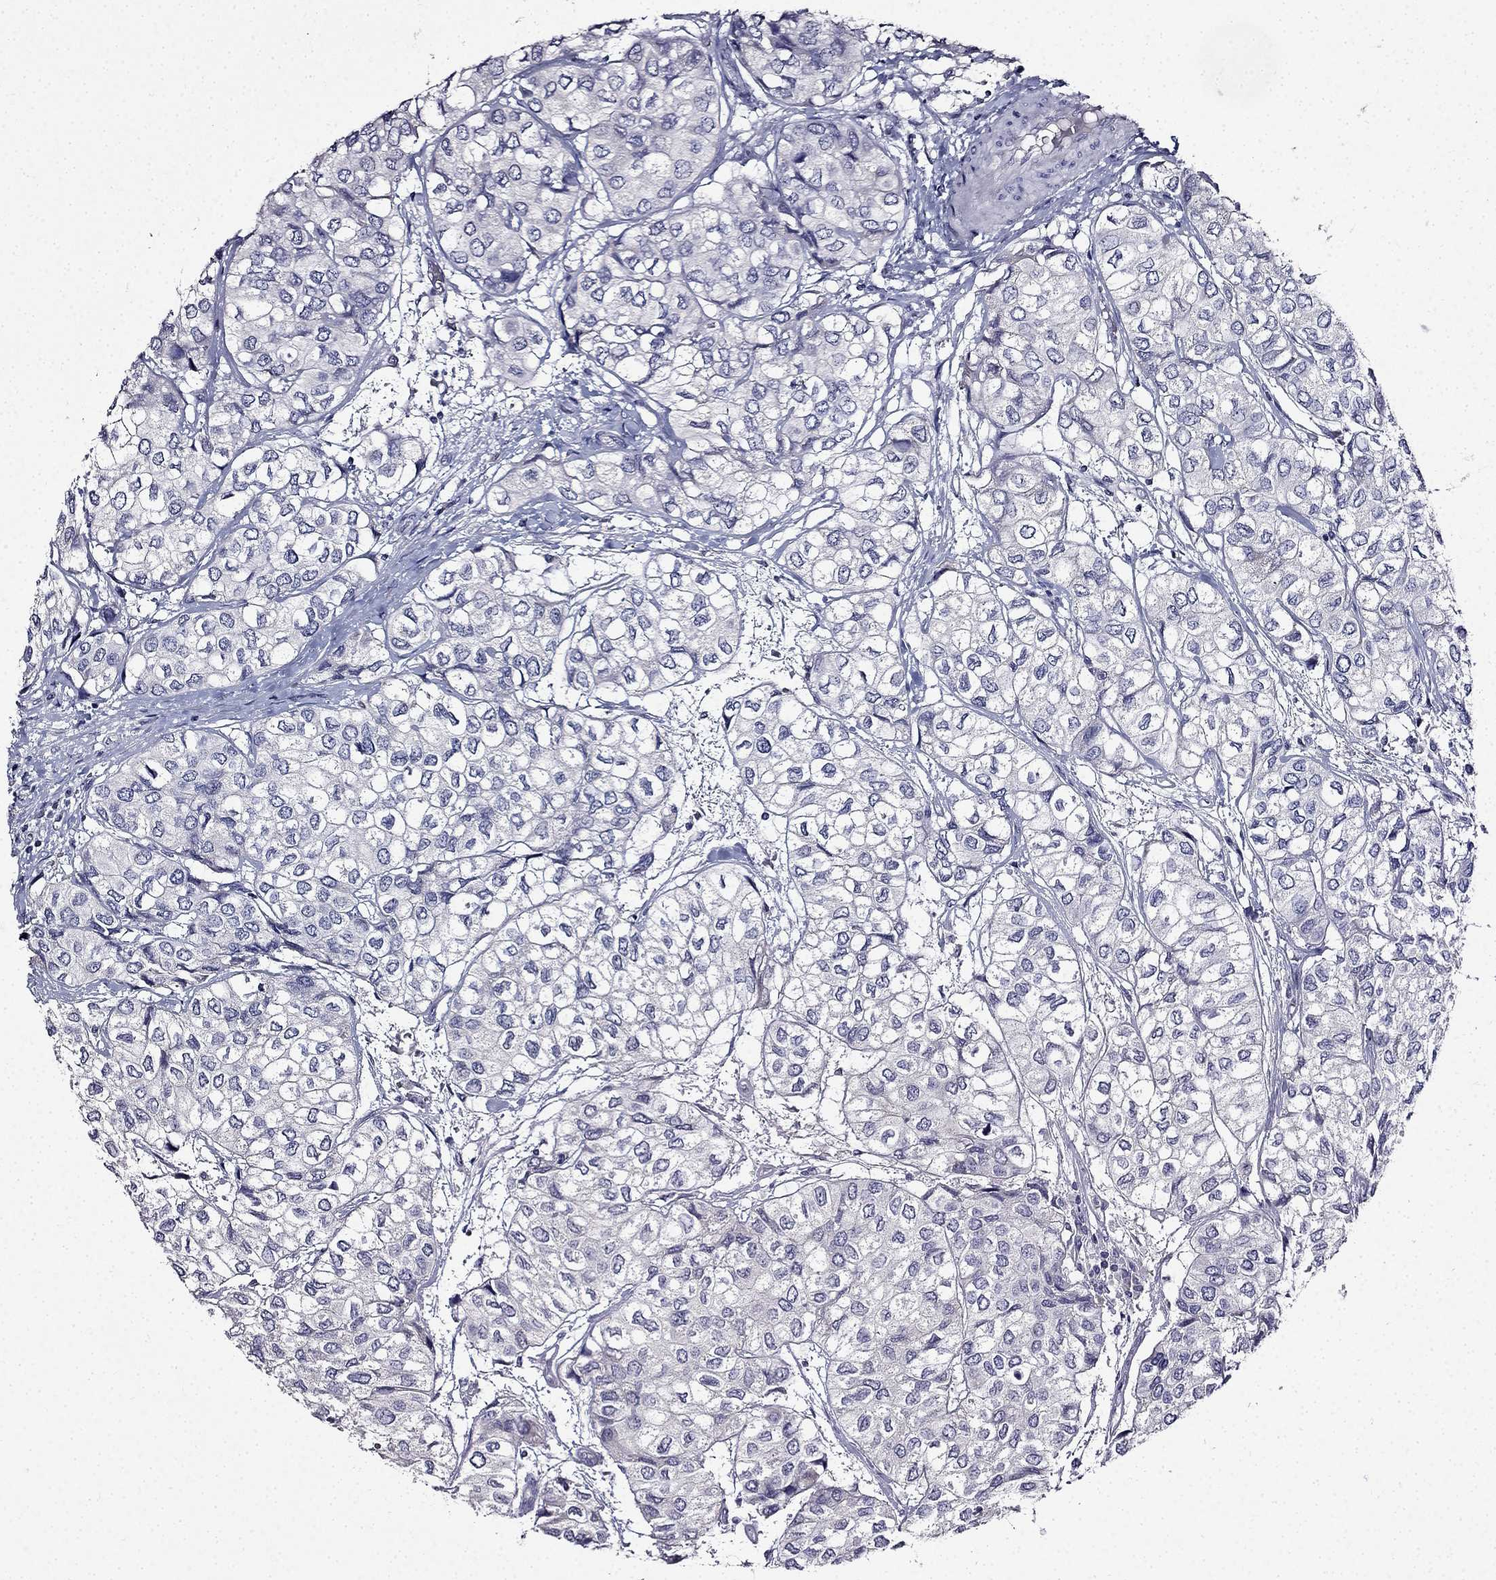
{"staining": {"intensity": "negative", "quantity": "none", "location": "none"}, "tissue": "urothelial cancer", "cell_type": "Tumor cells", "image_type": "cancer", "snomed": [{"axis": "morphology", "description": "Urothelial carcinoma, High grade"}, {"axis": "topography", "description": "Urinary bladder"}], "caption": "High magnification brightfield microscopy of urothelial cancer stained with DAB (brown) and counterstained with hematoxylin (blue): tumor cells show no significant positivity.", "gene": "TMEM266", "patient": {"sex": "male", "age": 73}}